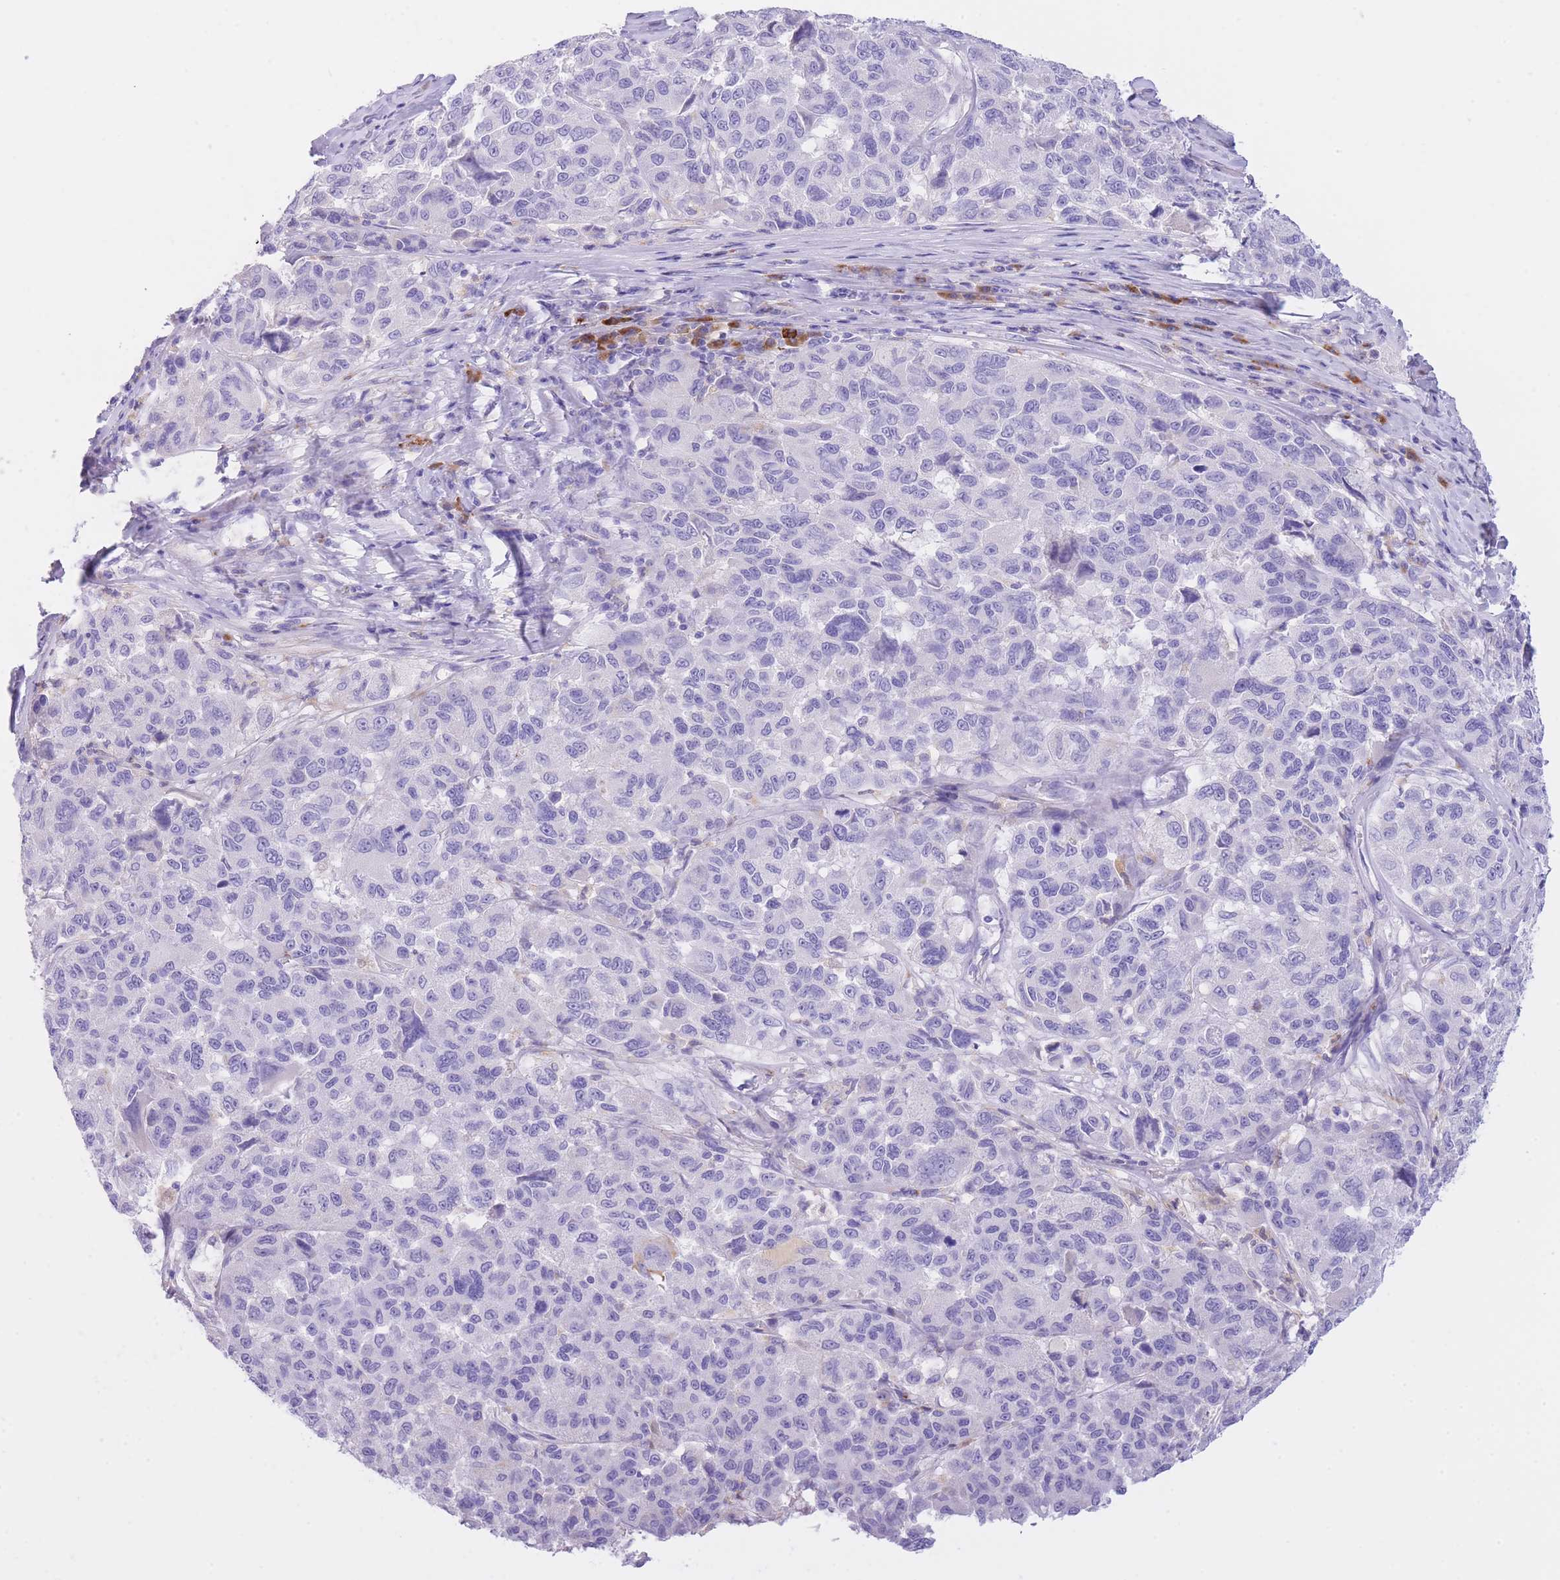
{"staining": {"intensity": "negative", "quantity": "none", "location": "none"}, "tissue": "melanoma", "cell_type": "Tumor cells", "image_type": "cancer", "snomed": [{"axis": "morphology", "description": "Malignant melanoma, NOS"}, {"axis": "topography", "description": "Skin"}], "caption": "Photomicrograph shows no significant protein expression in tumor cells of melanoma. (Brightfield microscopy of DAB (3,3'-diaminobenzidine) immunohistochemistry at high magnification).", "gene": "PLBD1", "patient": {"sex": "female", "age": 66}}